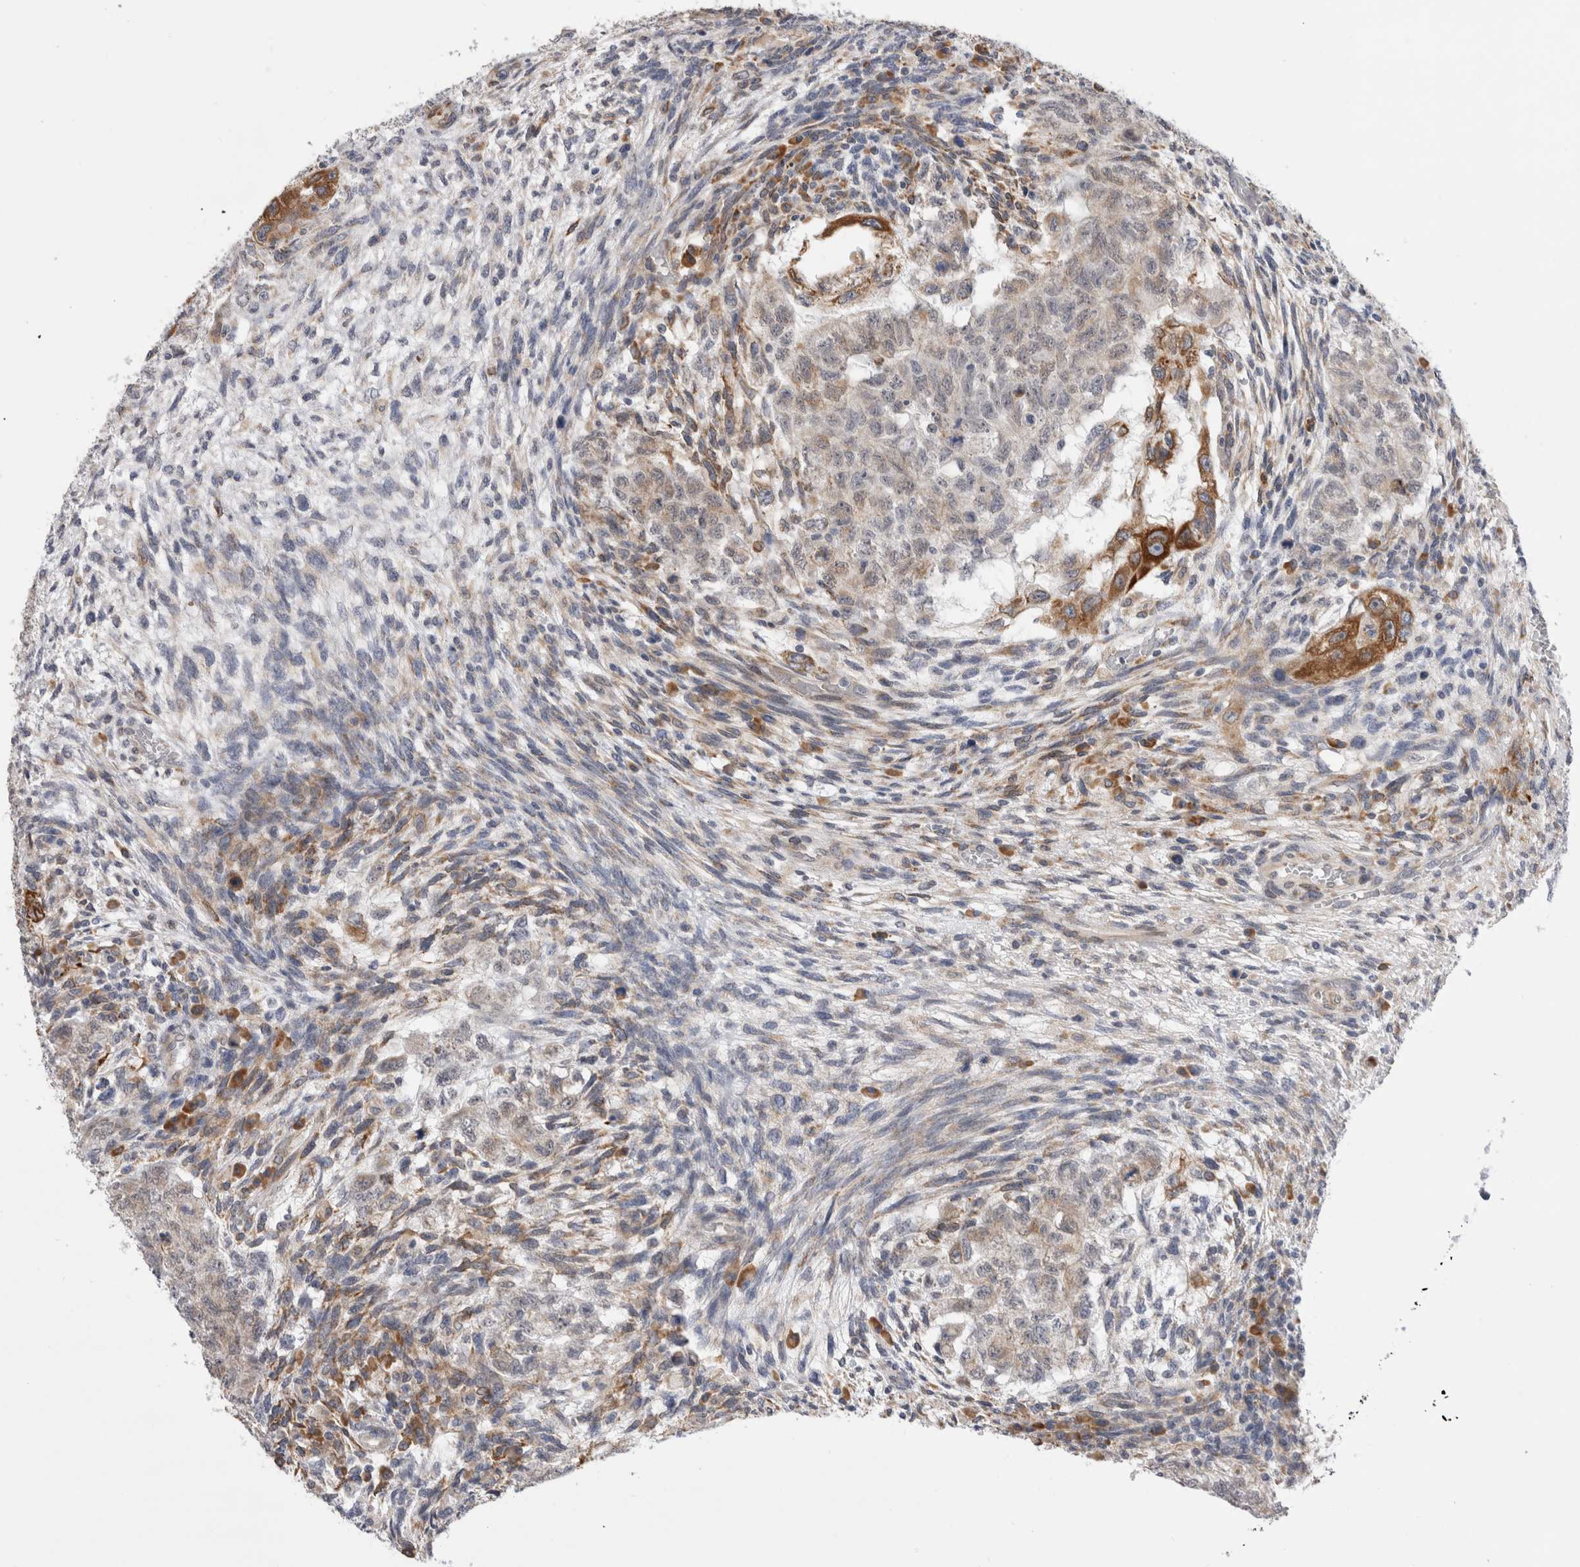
{"staining": {"intensity": "moderate", "quantity": "<25%", "location": "cytoplasmic/membranous"}, "tissue": "testis cancer", "cell_type": "Tumor cells", "image_type": "cancer", "snomed": [{"axis": "morphology", "description": "Normal tissue, NOS"}, {"axis": "morphology", "description": "Carcinoma, Embryonal, NOS"}, {"axis": "topography", "description": "Testis"}], "caption": "The histopathology image exhibits immunohistochemical staining of testis embryonal carcinoma. There is moderate cytoplasmic/membranous expression is present in about <25% of tumor cells. Using DAB (3,3'-diaminobenzidine) (brown) and hematoxylin (blue) stains, captured at high magnification using brightfield microscopy.", "gene": "VCPIP1", "patient": {"sex": "male", "age": 36}}